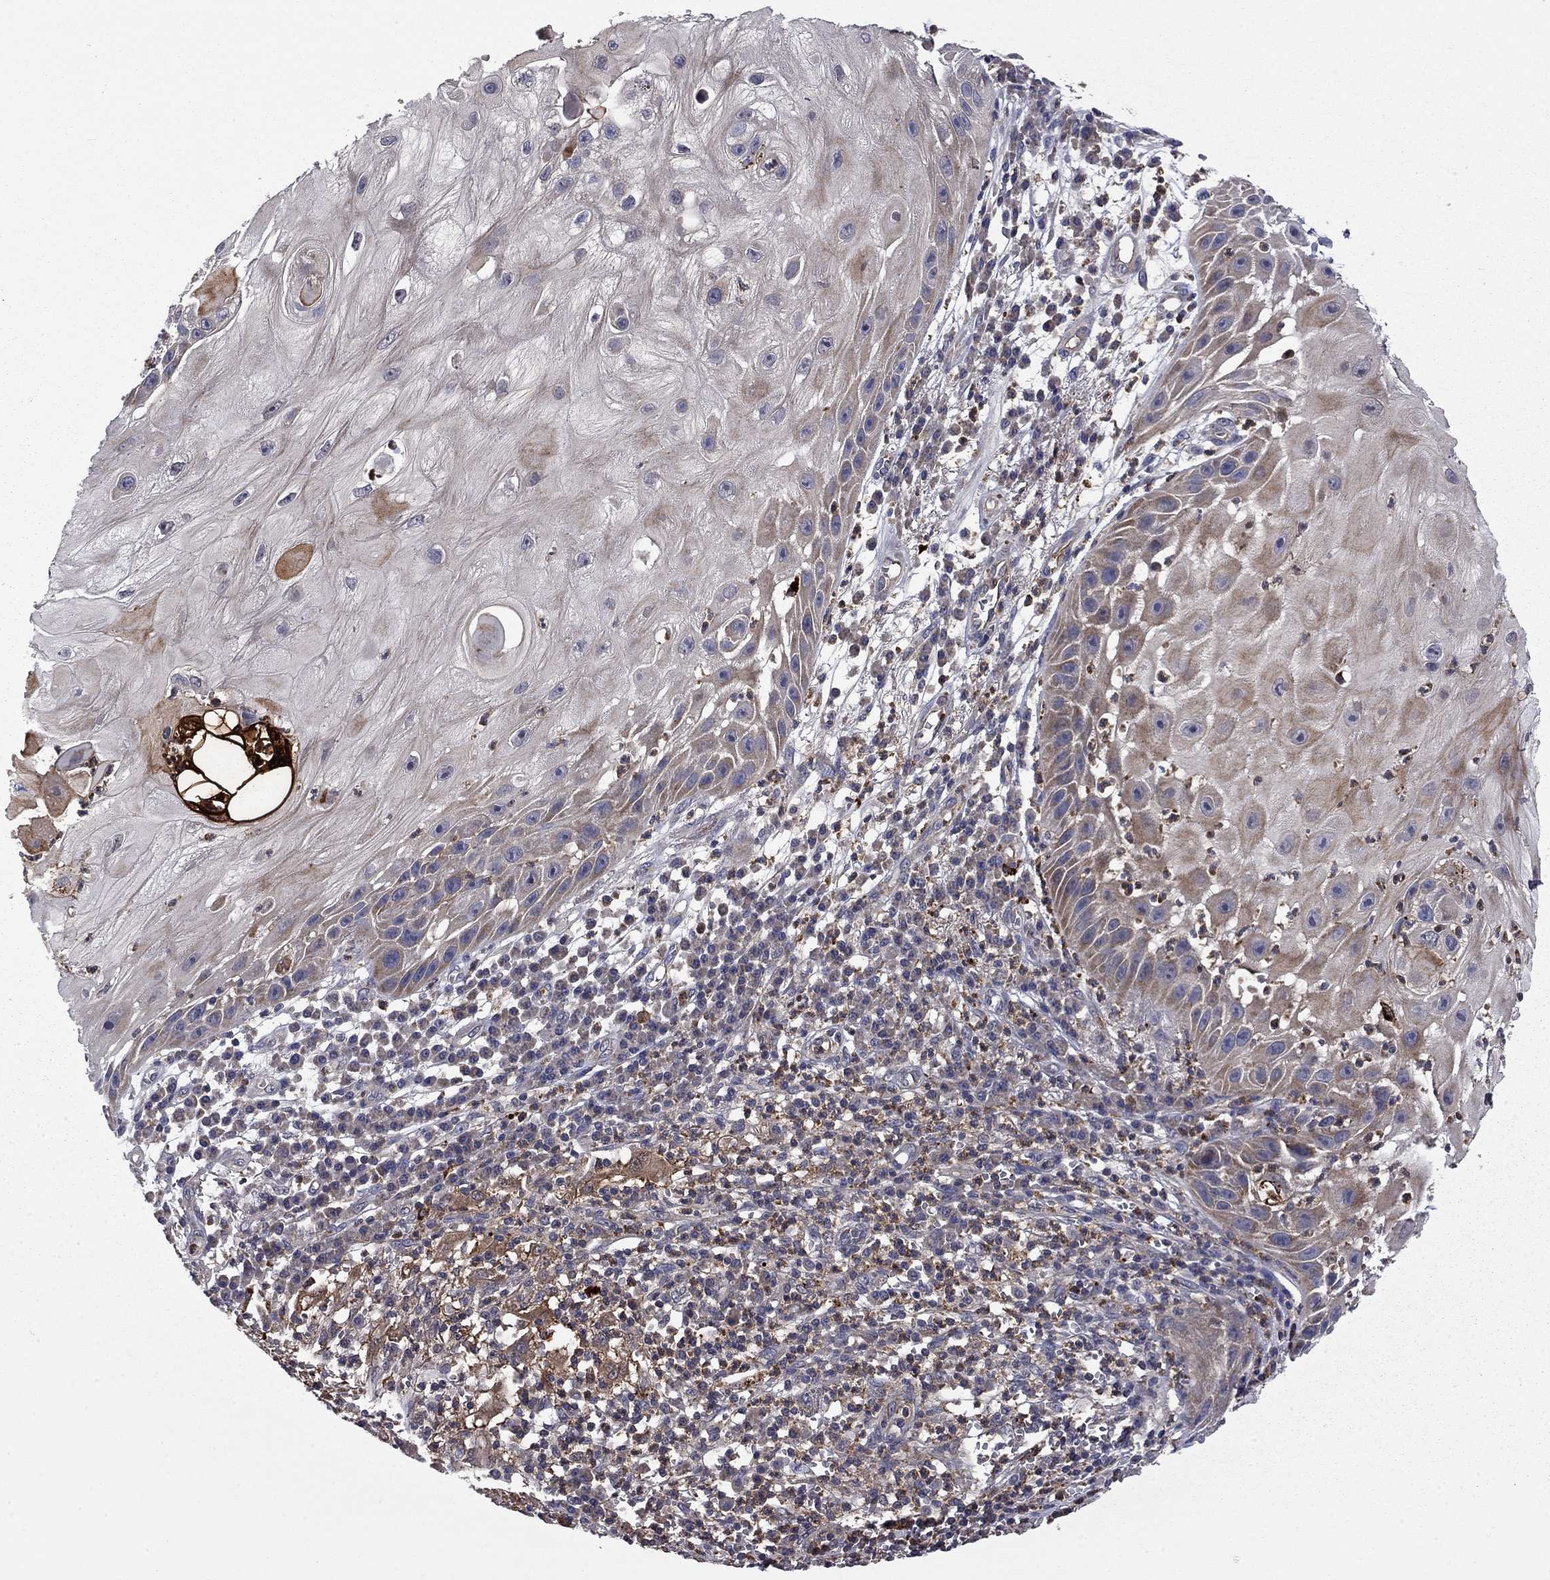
{"staining": {"intensity": "weak", "quantity": "25%-75%", "location": "cytoplasmic/membranous"}, "tissue": "skin cancer", "cell_type": "Tumor cells", "image_type": "cancer", "snomed": [{"axis": "morphology", "description": "Normal tissue, NOS"}, {"axis": "morphology", "description": "Squamous cell carcinoma, NOS"}, {"axis": "topography", "description": "Skin"}], "caption": "About 25%-75% of tumor cells in human skin cancer show weak cytoplasmic/membranous protein positivity as visualized by brown immunohistochemical staining.", "gene": "CEACAM7", "patient": {"sex": "male", "age": 79}}